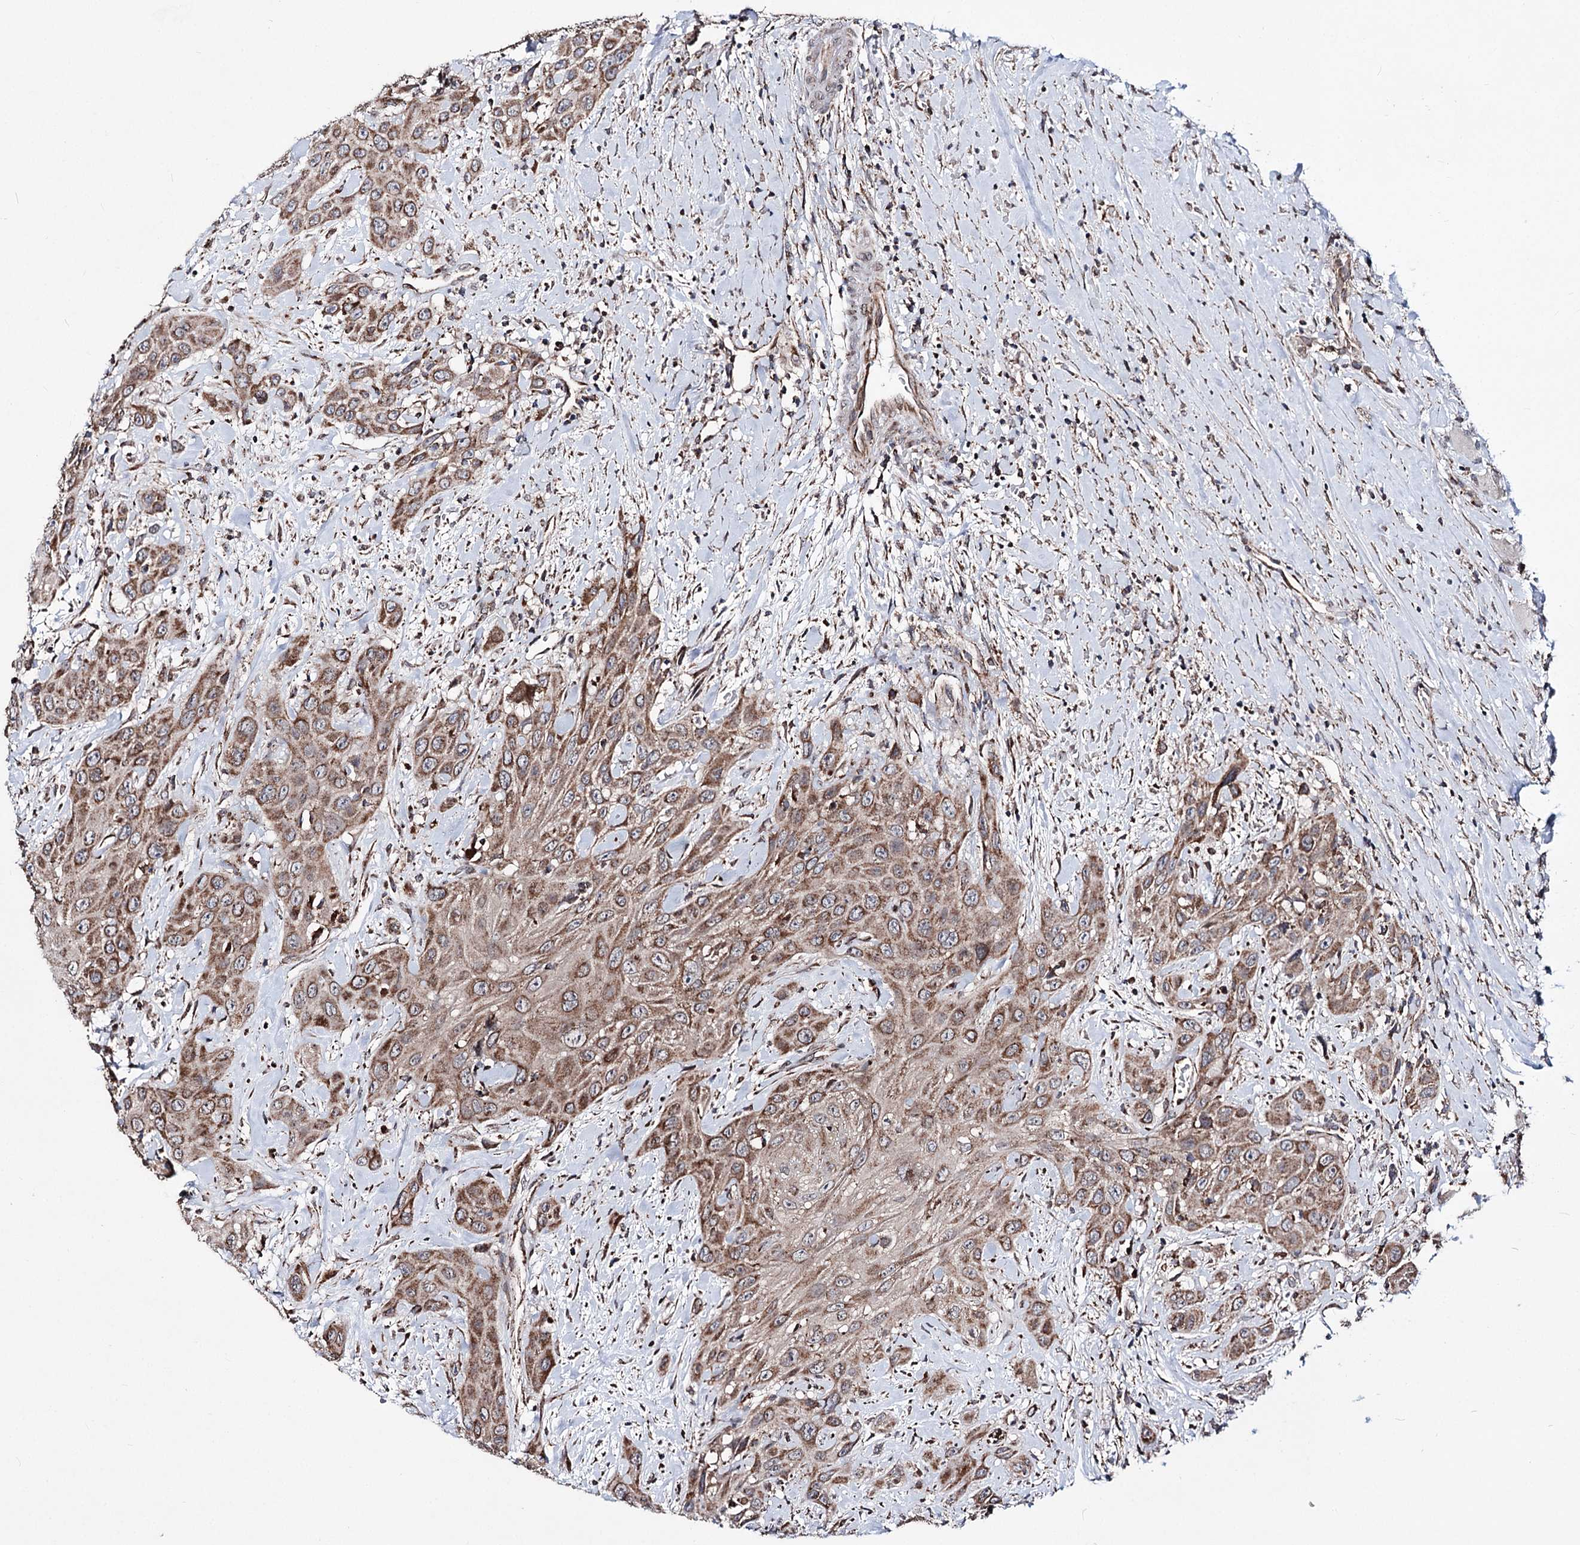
{"staining": {"intensity": "moderate", "quantity": ">75%", "location": "cytoplasmic/membranous"}, "tissue": "head and neck cancer", "cell_type": "Tumor cells", "image_type": "cancer", "snomed": [{"axis": "morphology", "description": "Squamous cell carcinoma, NOS"}, {"axis": "topography", "description": "Head-Neck"}], "caption": "An image showing moderate cytoplasmic/membranous expression in about >75% of tumor cells in head and neck cancer (squamous cell carcinoma), as visualized by brown immunohistochemical staining.", "gene": "CREB3L4", "patient": {"sex": "male", "age": 81}}